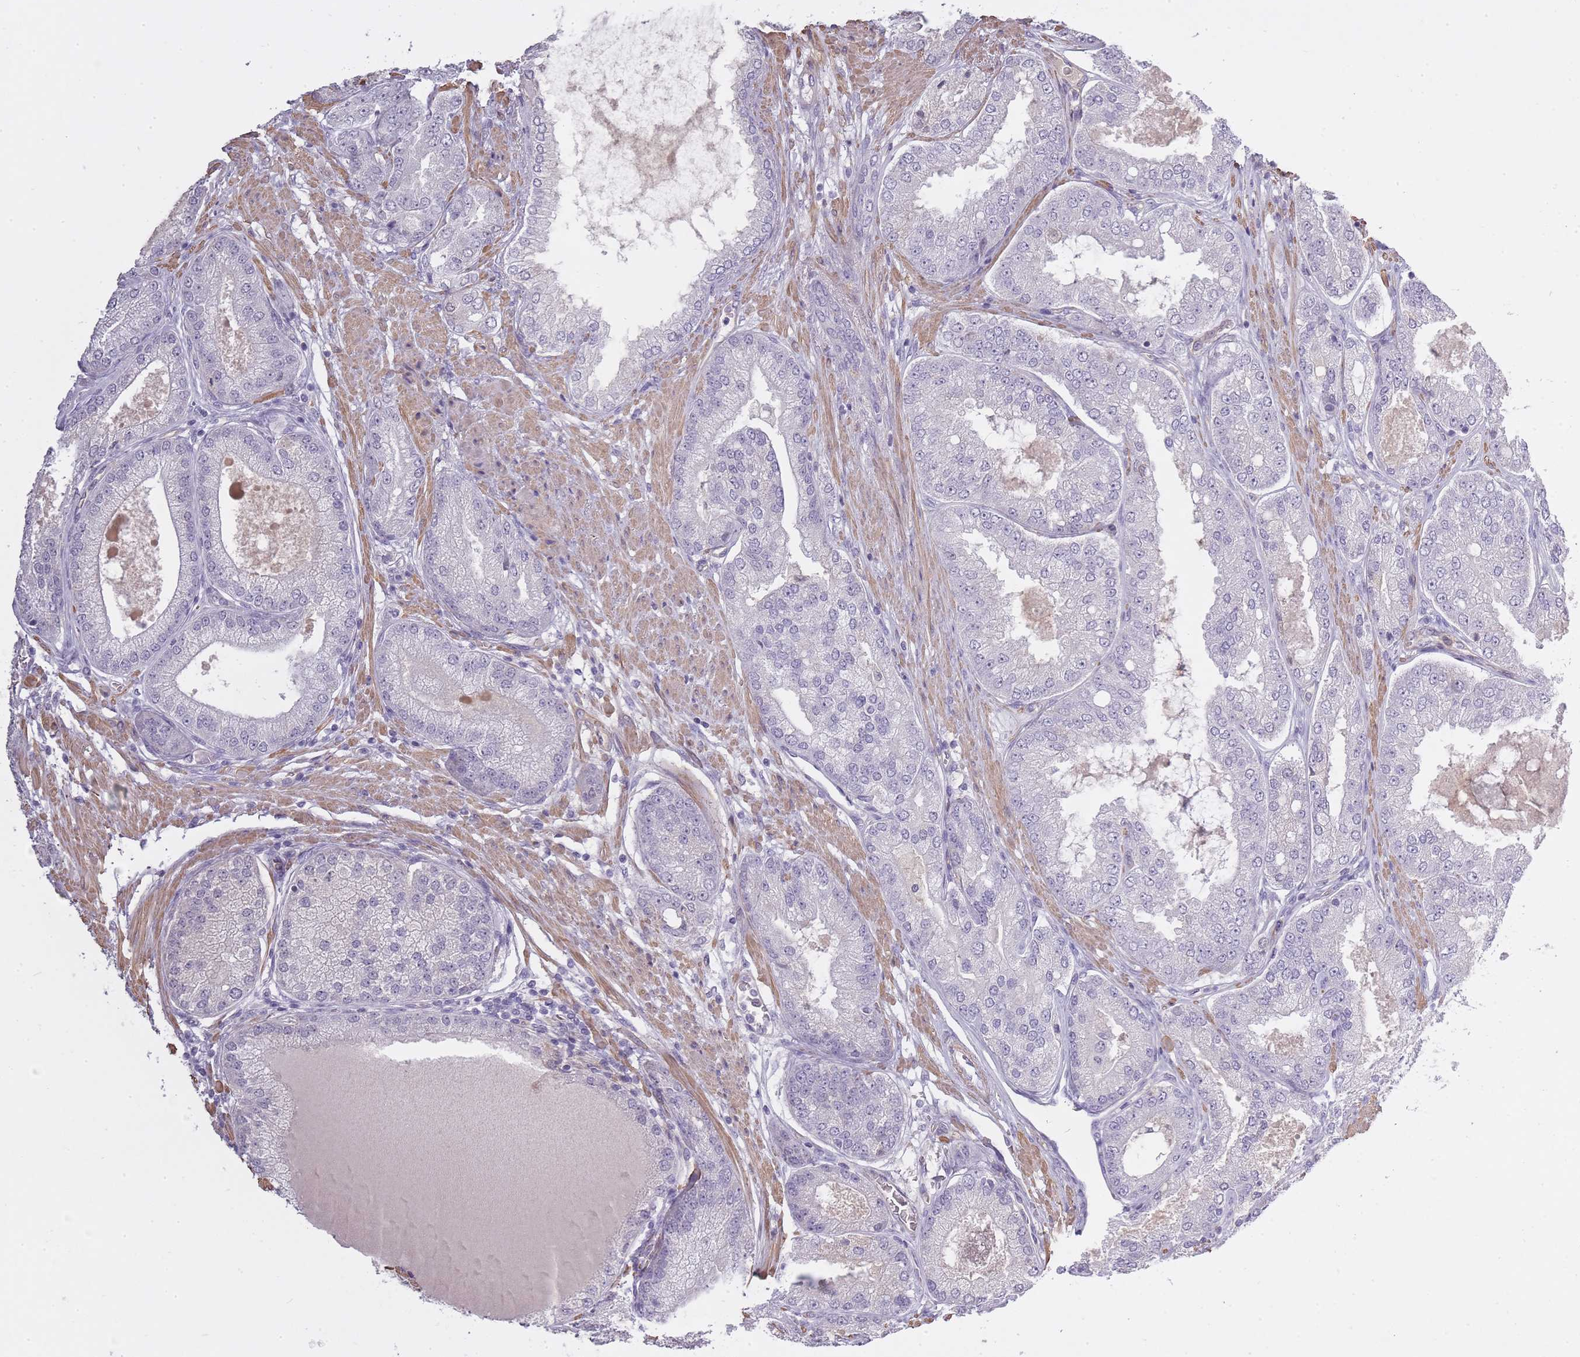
{"staining": {"intensity": "negative", "quantity": "none", "location": "none"}, "tissue": "prostate cancer", "cell_type": "Tumor cells", "image_type": "cancer", "snomed": [{"axis": "morphology", "description": "Adenocarcinoma, High grade"}, {"axis": "topography", "description": "Prostate"}], "caption": "A photomicrograph of human prostate cancer is negative for staining in tumor cells.", "gene": "SLC8A2", "patient": {"sex": "male", "age": 71}}